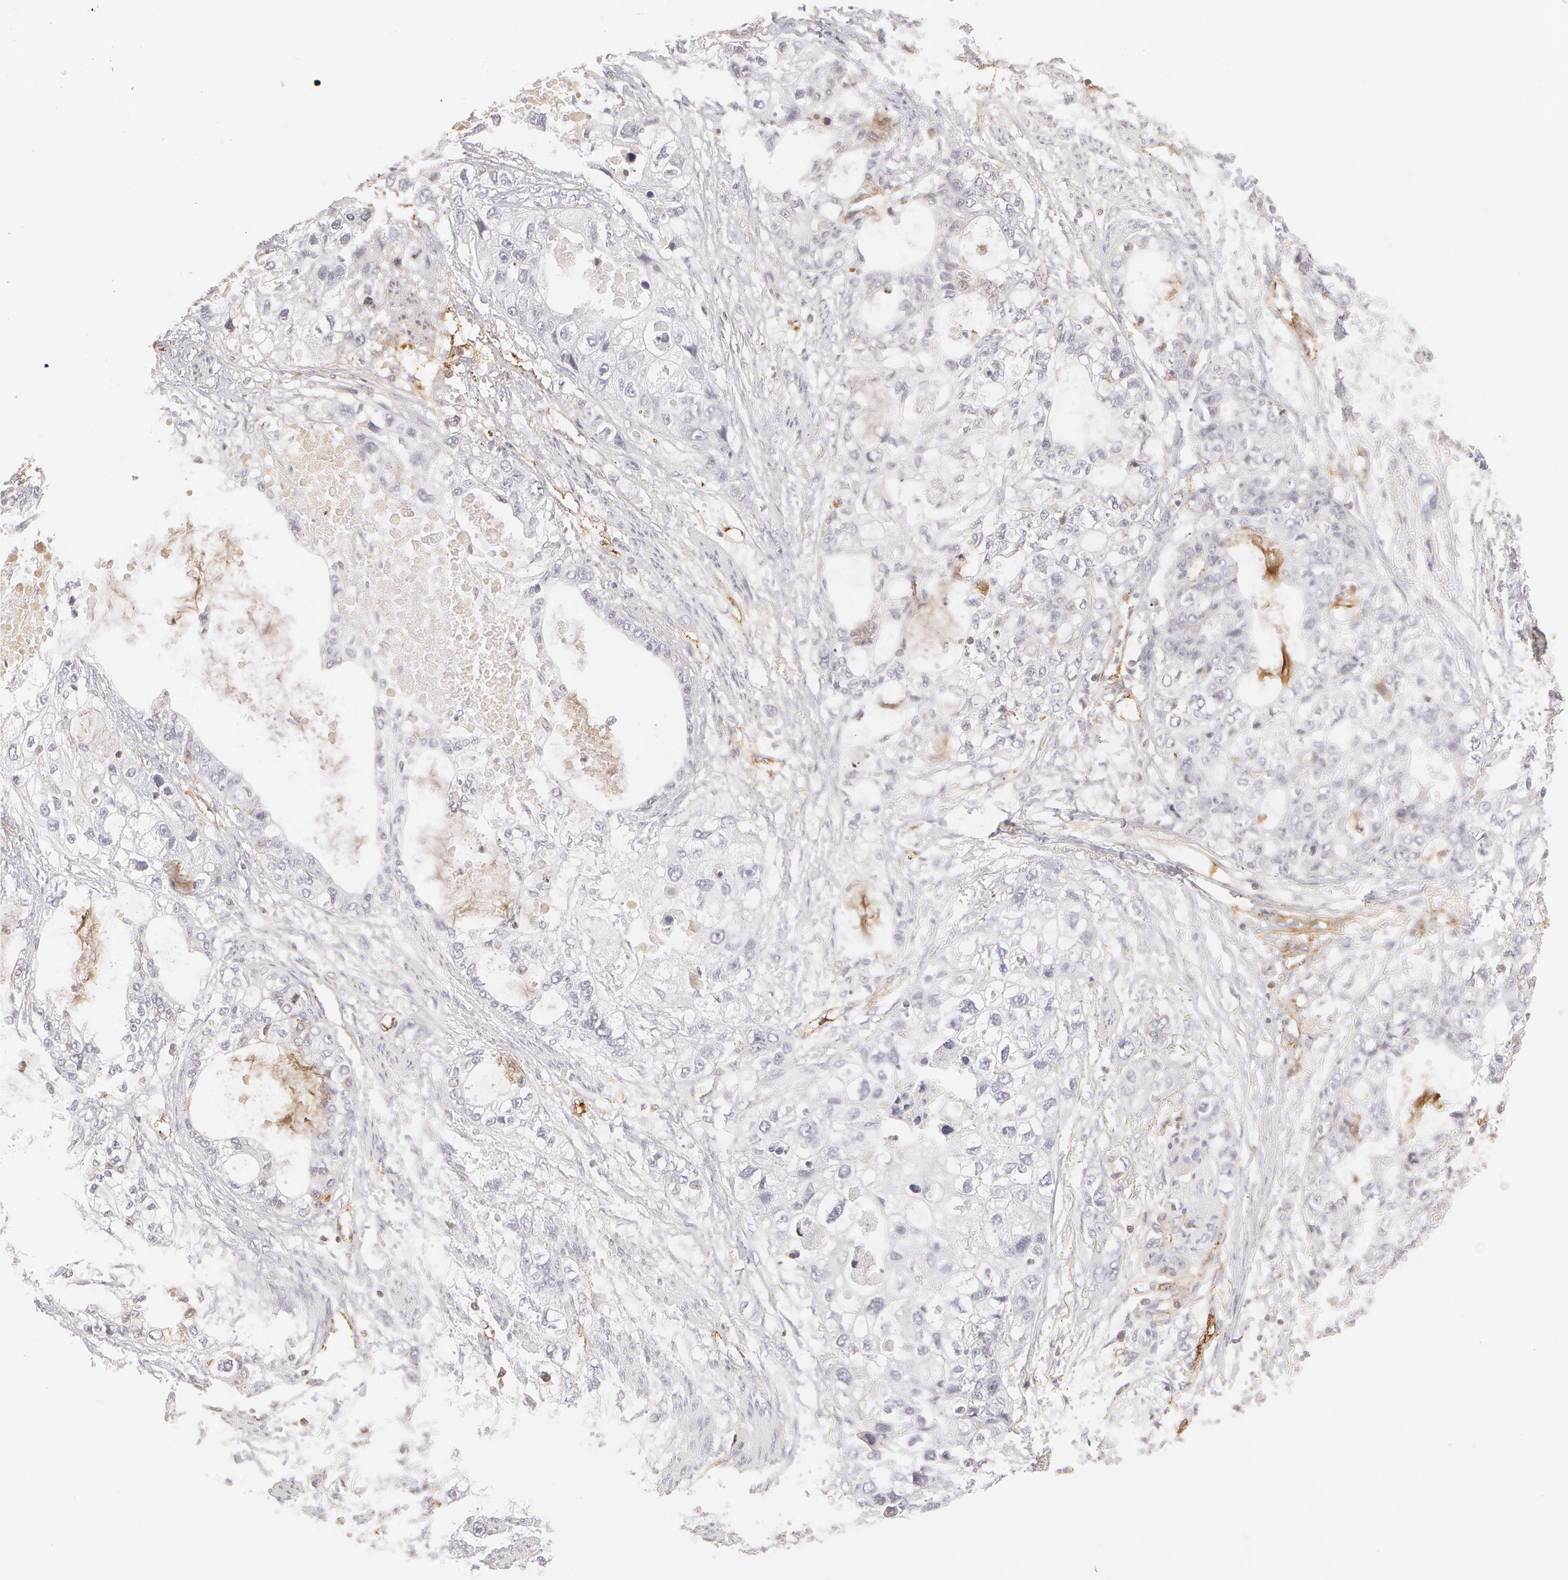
{"staining": {"intensity": "negative", "quantity": "none", "location": "none"}, "tissue": "stomach cancer", "cell_type": "Tumor cells", "image_type": "cancer", "snomed": [{"axis": "morphology", "description": "Adenocarcinoma, NOS"}, {"axis": "topography", "description": "Stomach, upper"}], "caption": "Adenocarcinoma (stomach) was stained to show a protein in brown. There is no significant staining in tumor cells.", "gene": "VWF", "patient": {"sex": "female", "age": 52}}